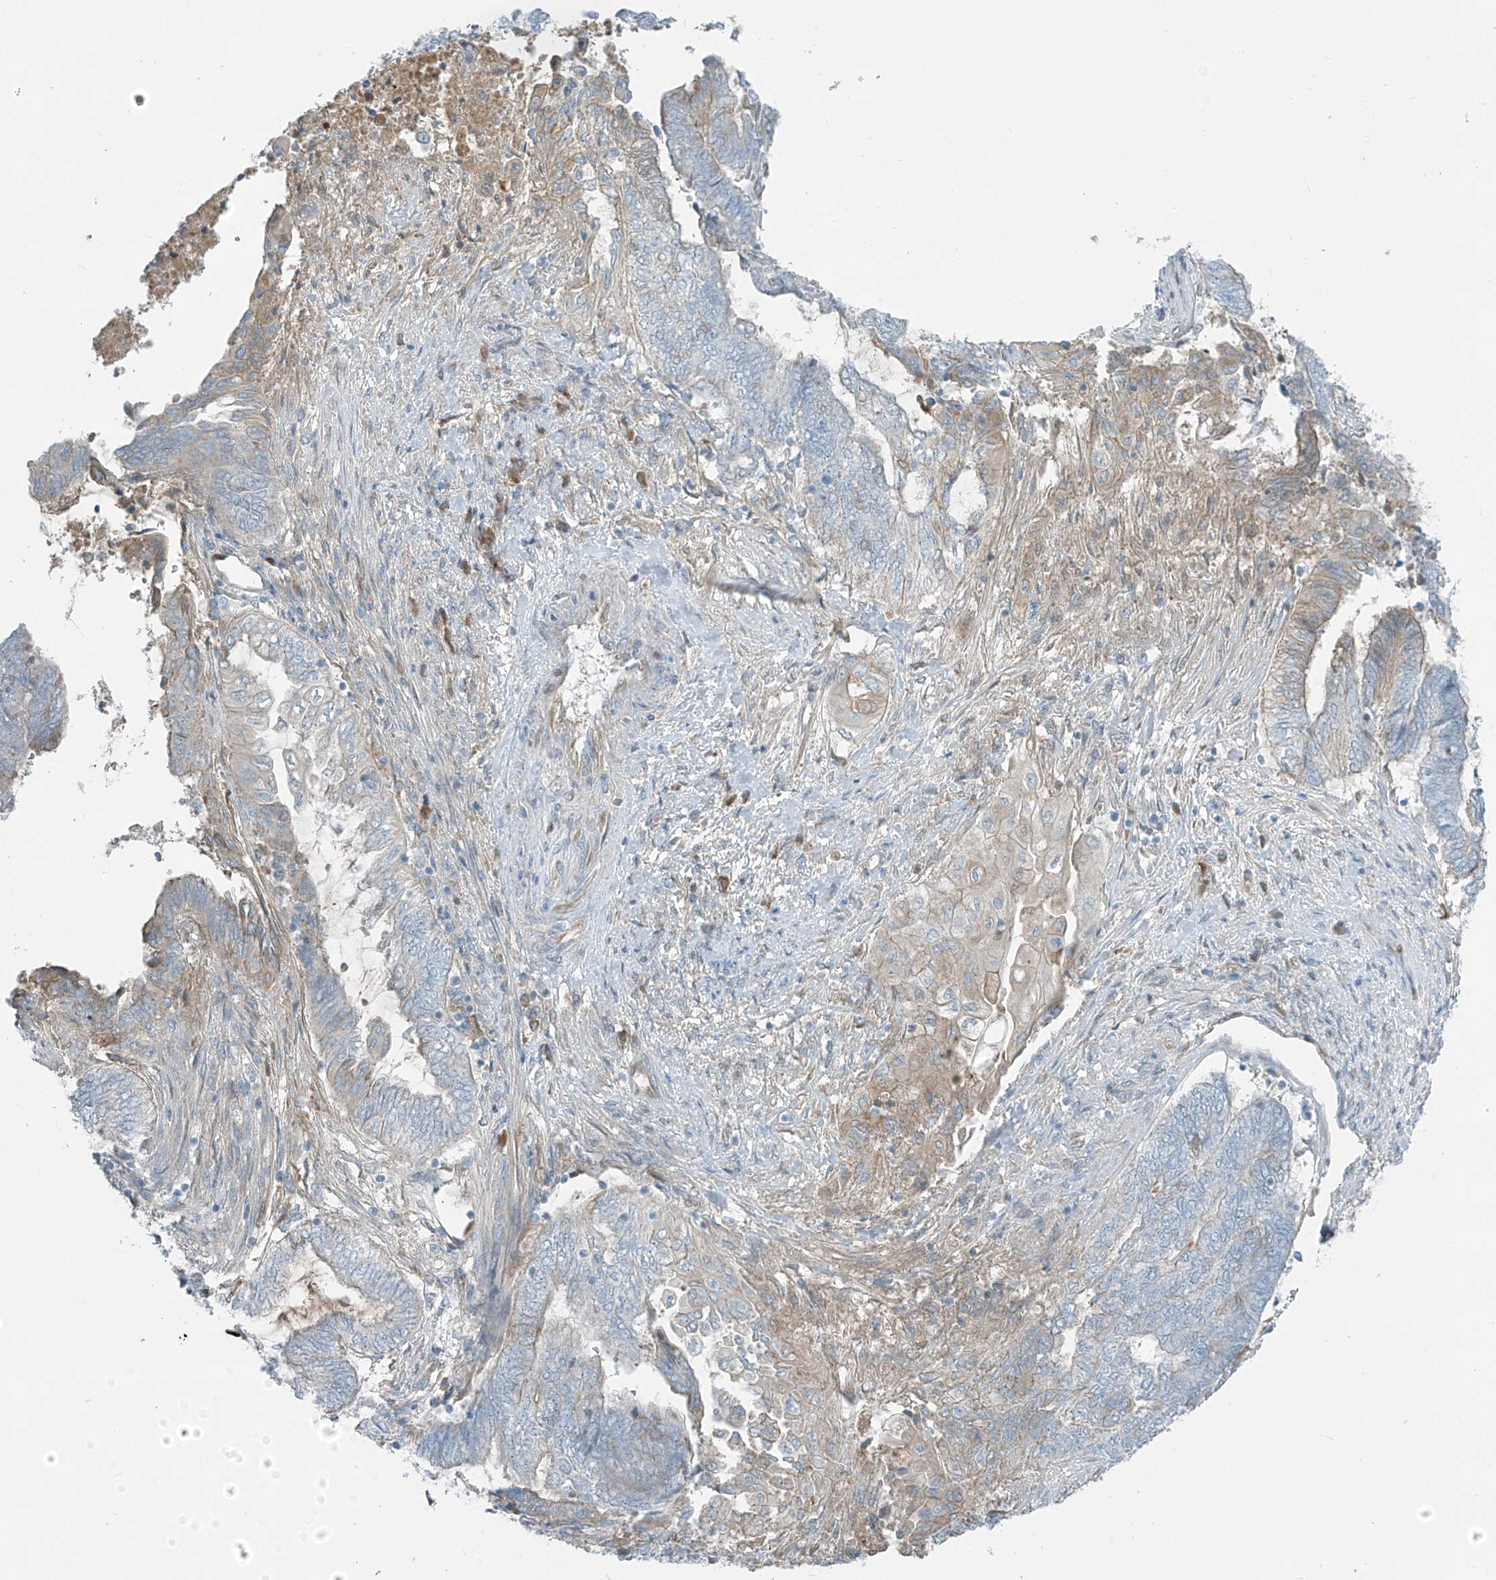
{"staining": {"intensity": "weak", "quantity": "<25%", "location": "cytoplasmic/membranous"}, "tissue": "endometrial cancer", "cell_type": "Tumor cells", "image_type": "cancer", "snomed": [{"axis": "morphology", "description": "Adenocarcinoma, NOS"}, {"axis": "topography", "description": "Uterus"}, {"axis": "topography", "description": "Endometrium"}], "caption": "Immunohistochemistry (IHC) image of neoplastic tissue: endometrial adenocarcinoma stained with DAB exhibits no significant protein positivity in tumor cells.", "gene": "FAM131C", "patient": {"sex": "female", "age": 70}}